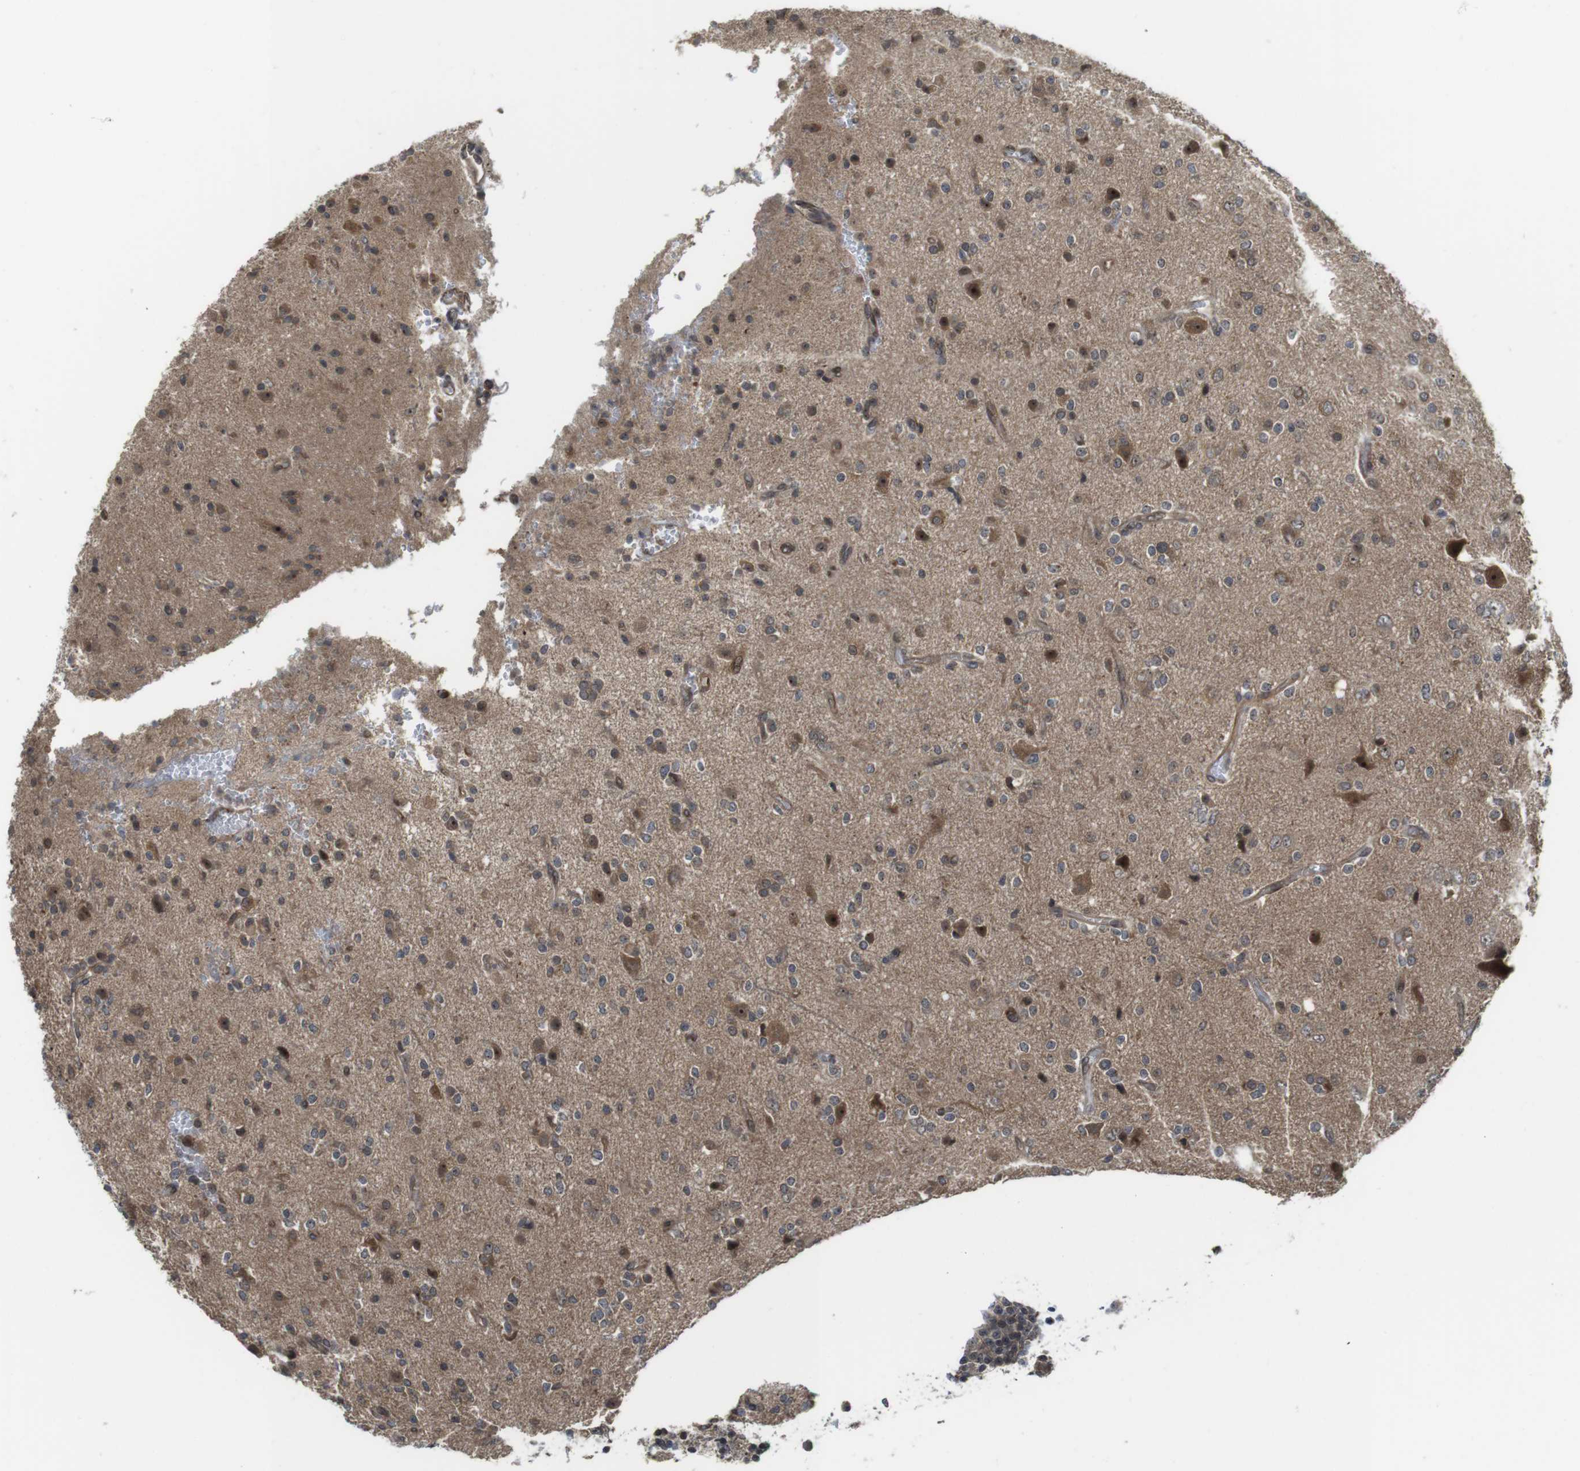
{"staining": {"intensity": "moderate", "quantity": "25%-75%", "location": "cytoplasmic/membranous"}, "tissue": "glioma", "cell_type": "Tumor cells", "image_type": "cancer", "snomed": [{"axis": "morphology", "description": "Glioma, malignant, High grade"}, {"axis": "topography", "description": "Brain"}], "caption": "Glioma tissue displays moderate cytoplasmic/membranous positivity in approximately 25%-75% of tumor cells", "gene": "CC2D1A", "patient": {"sex": "male", "age": 47}}